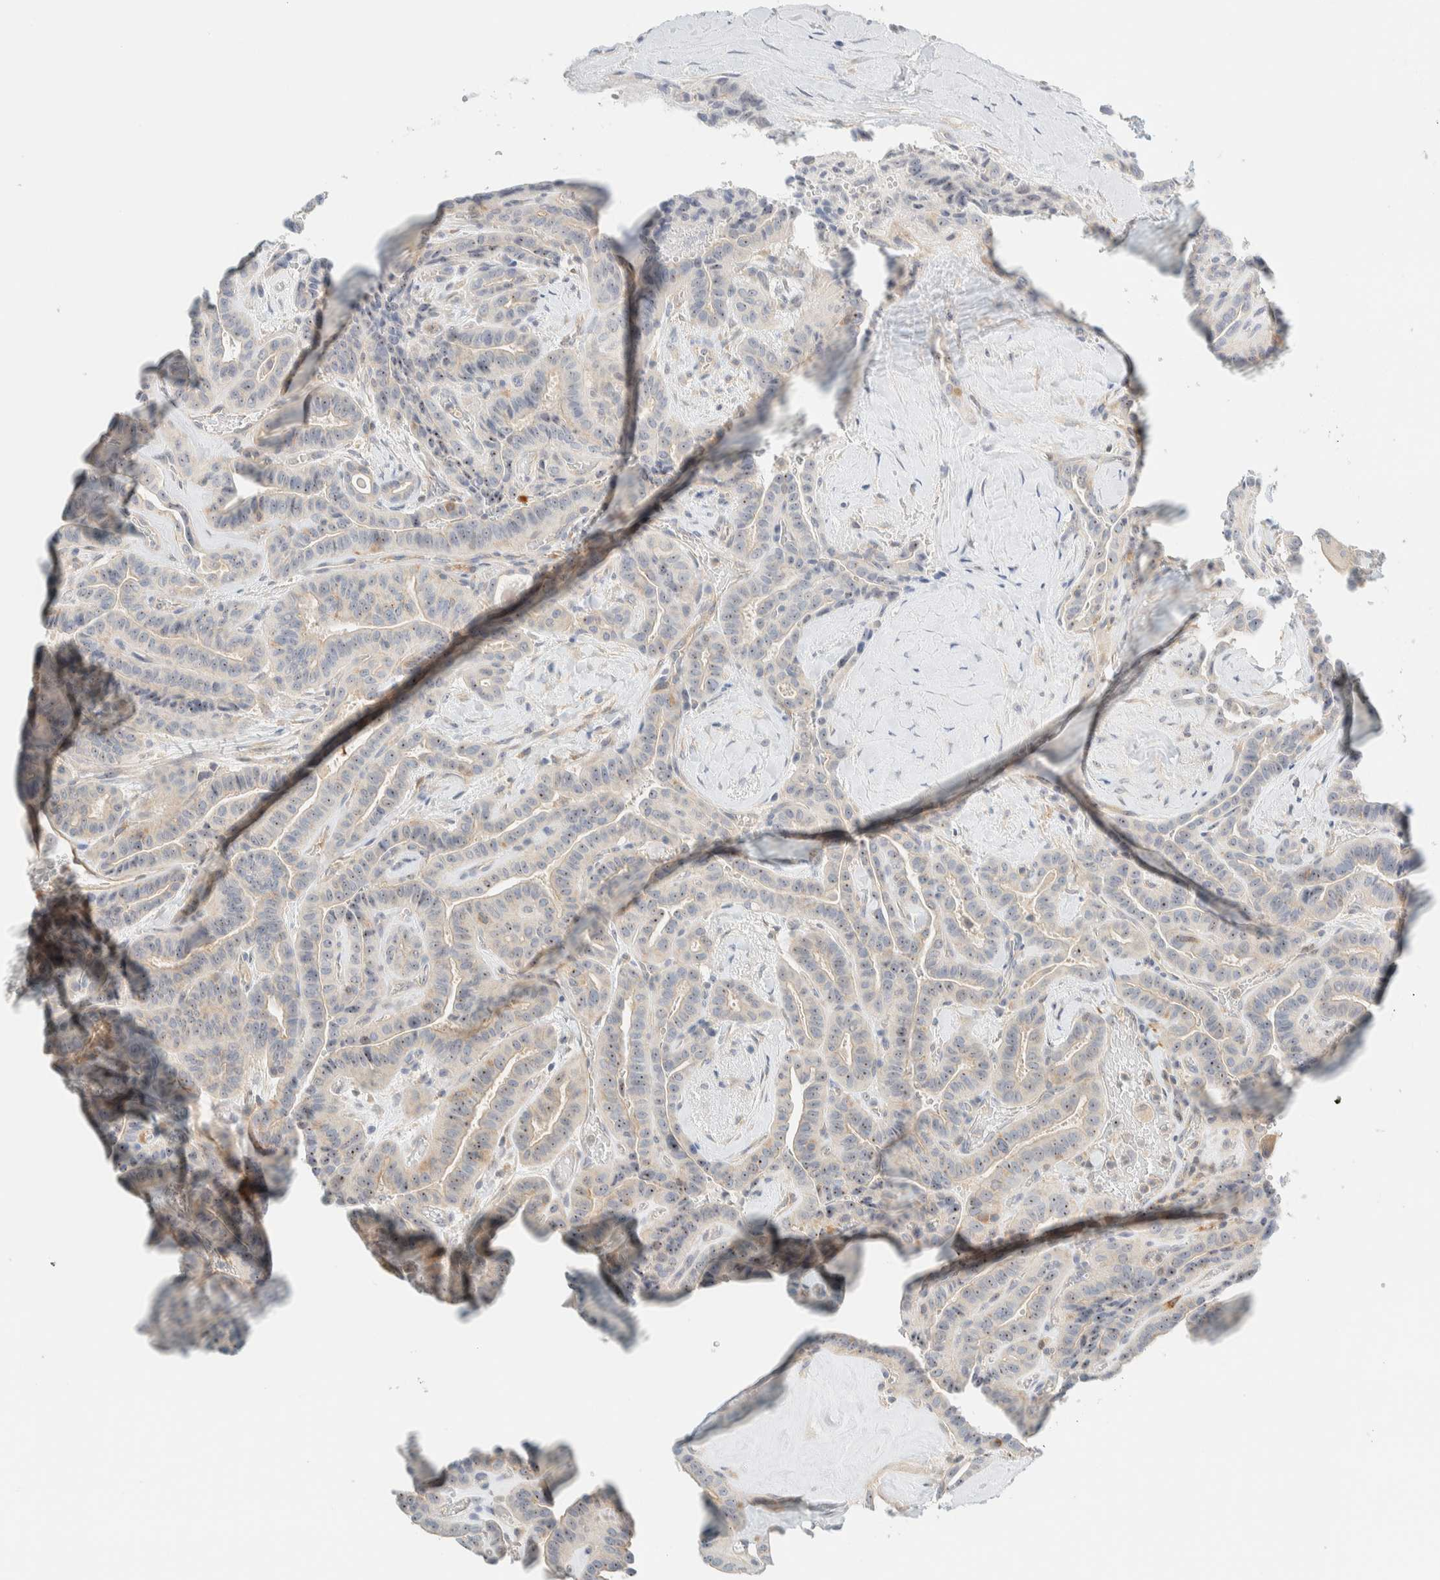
{"staining": {"intensity": "moderate", "quantity": ">75%", "location": "nuclear"}, "tissue": "thyroid cancer", "cell_type": "Tumor cells", "image_type": "cancer", "snomed": [{"axis": "morphology", "description": "Papillary adenocarcinoma, NOS"}, {"axis": "topography", "description": "Thyroid gland"}], "caption": "Immunohistochemistry (IHC) micrograph of neoplastic tissue: human thyroid papillary adenocarcinoma stained using immunohistochemistry (IHC) exhibits medium levels of moderate protein expression localized specifically in the nuclear of tumor cells, appearing as a nuclear brown color.", "gene": "NDE1", "patient": {"sex": "male", "age": 77}}